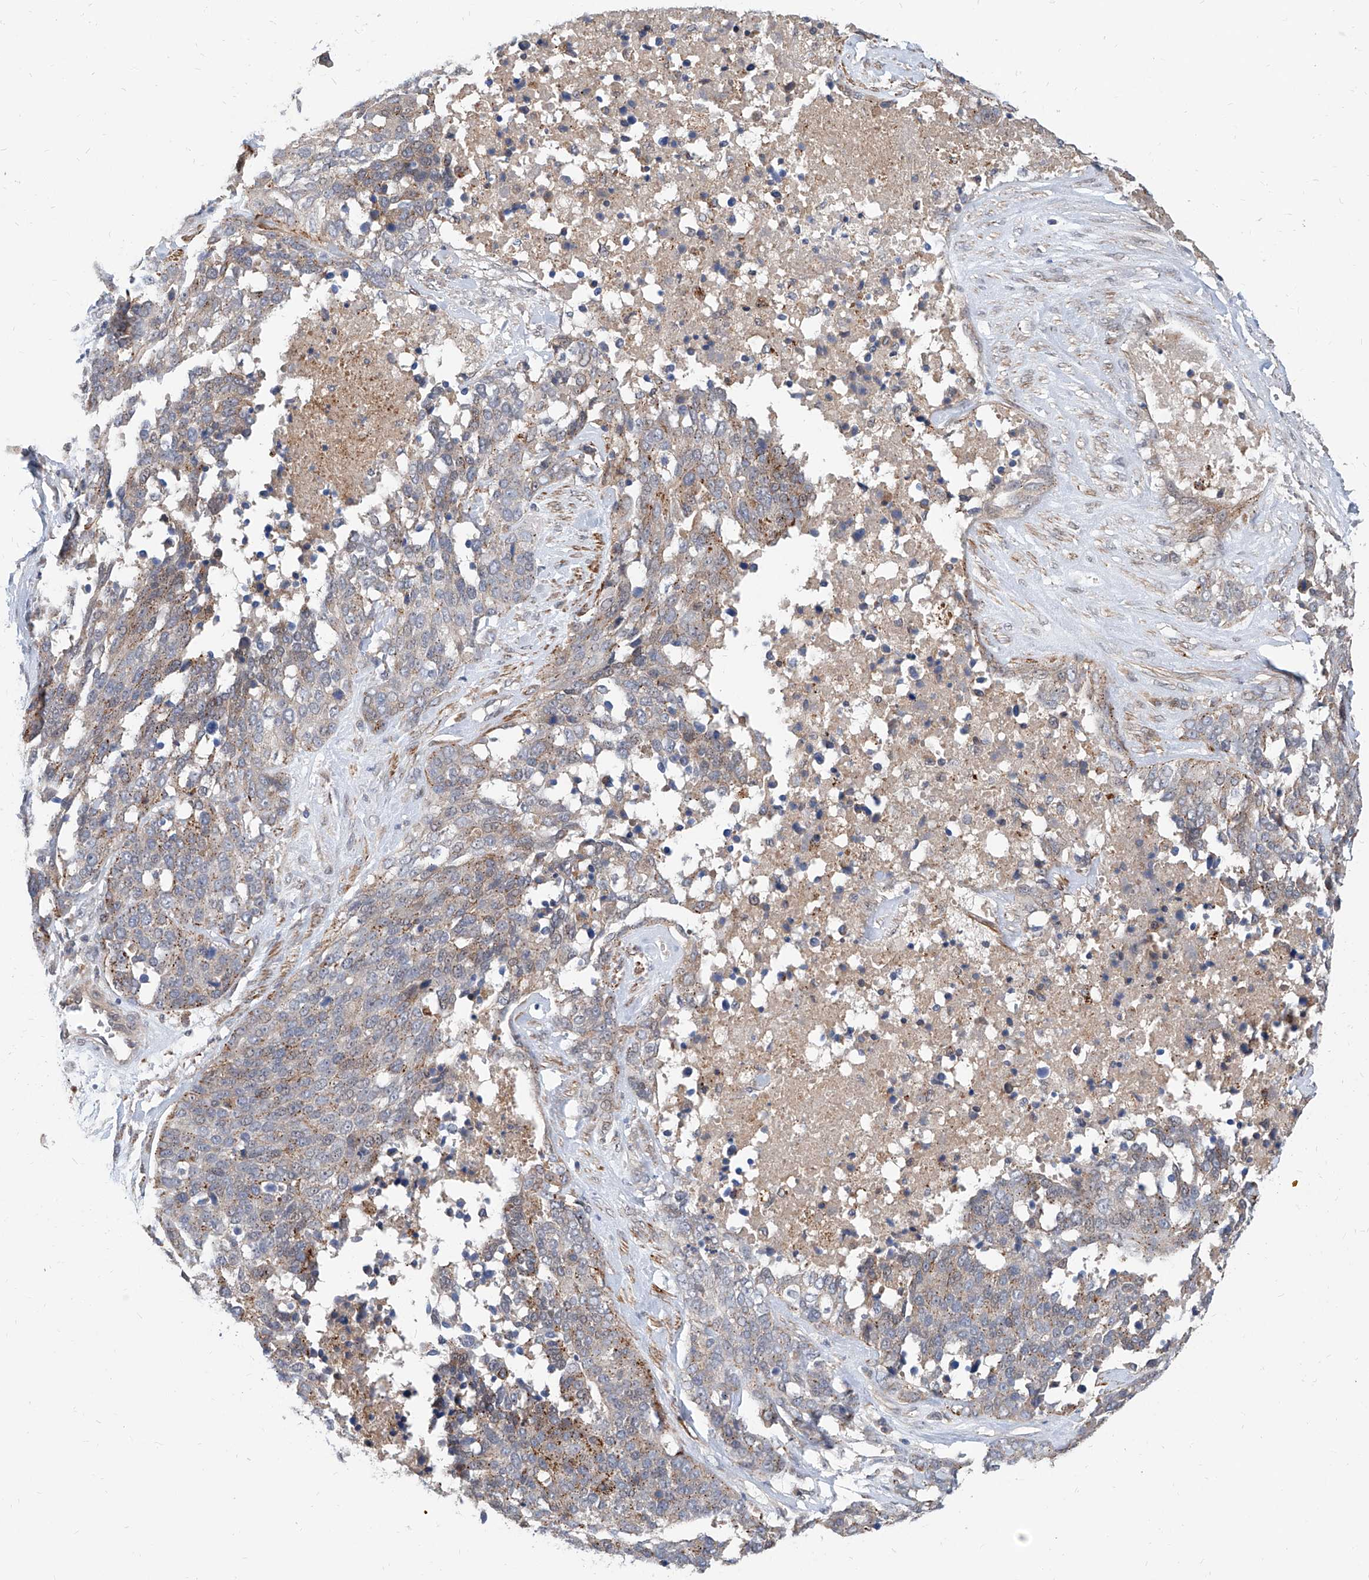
{"staining": {"intensity": "weak", "quantity": ">75%", "location": "cytoplasmic/membranous"}, "tissue": "ovarian cancer", "cell_type": "Tumor cells", "image_type": "cancer", "snomed": [{"axis": "morphology", "description": "Cystadenocarcinoma, serous, NOS"}, {"axis": "topography", "description": "Ovary"}], "caption": "IHC micrograph of human serous cystadenocarcinoma (ovarian) stained for a protein (brown), which displays low levels of weak cytoplasmic/membranous expression in approximately >75% of tumor cells.", "gene": "MAGEE2", "patient": {"sex": "female", "age": 44}}